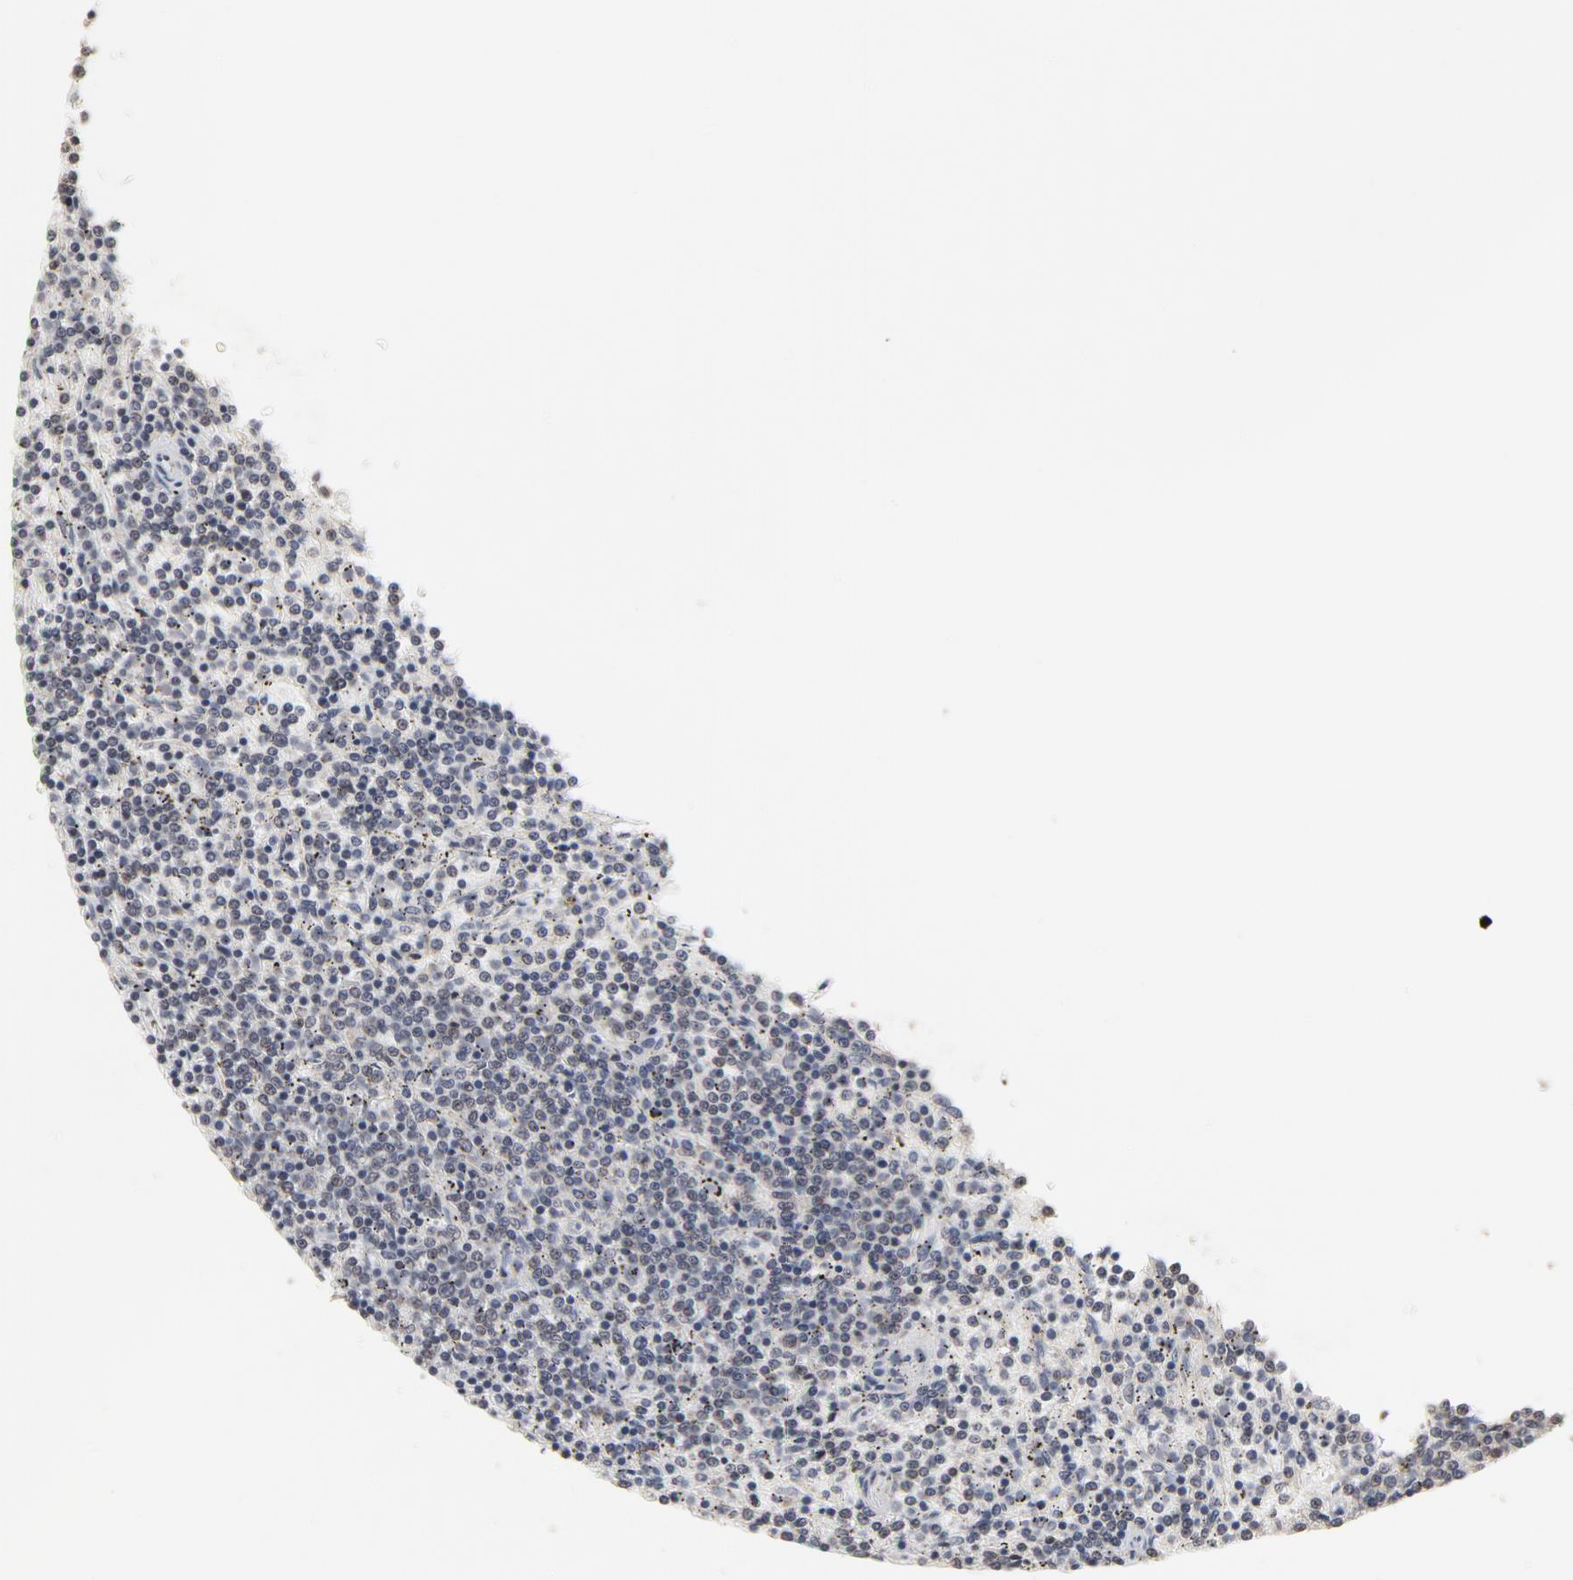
{"staining": {"intensity": "negative", "quantity": "none", "location": "none"}, "tissue": "lymphoma", "cell_type": "Tumor cells", "image_type": "cancer", "snomed": [{"axis": "morphology", "description": "Malignant lymphoma, non-Hodgkin's type, Low grade"}, {"axis": "topography", "description": "Spleen"}], "caption": "This image is of lymphoma stained with IHC to label a protein in brown with the nuclei are counter-stained blue. There is no expression in tumor cells. (DAB (3,3'-diaminobenzidine) immunohistochemistry with hematoxylin counter stain).", "gene": "PPP1R1B", "patient": {"sex": "female", "age": 50}}